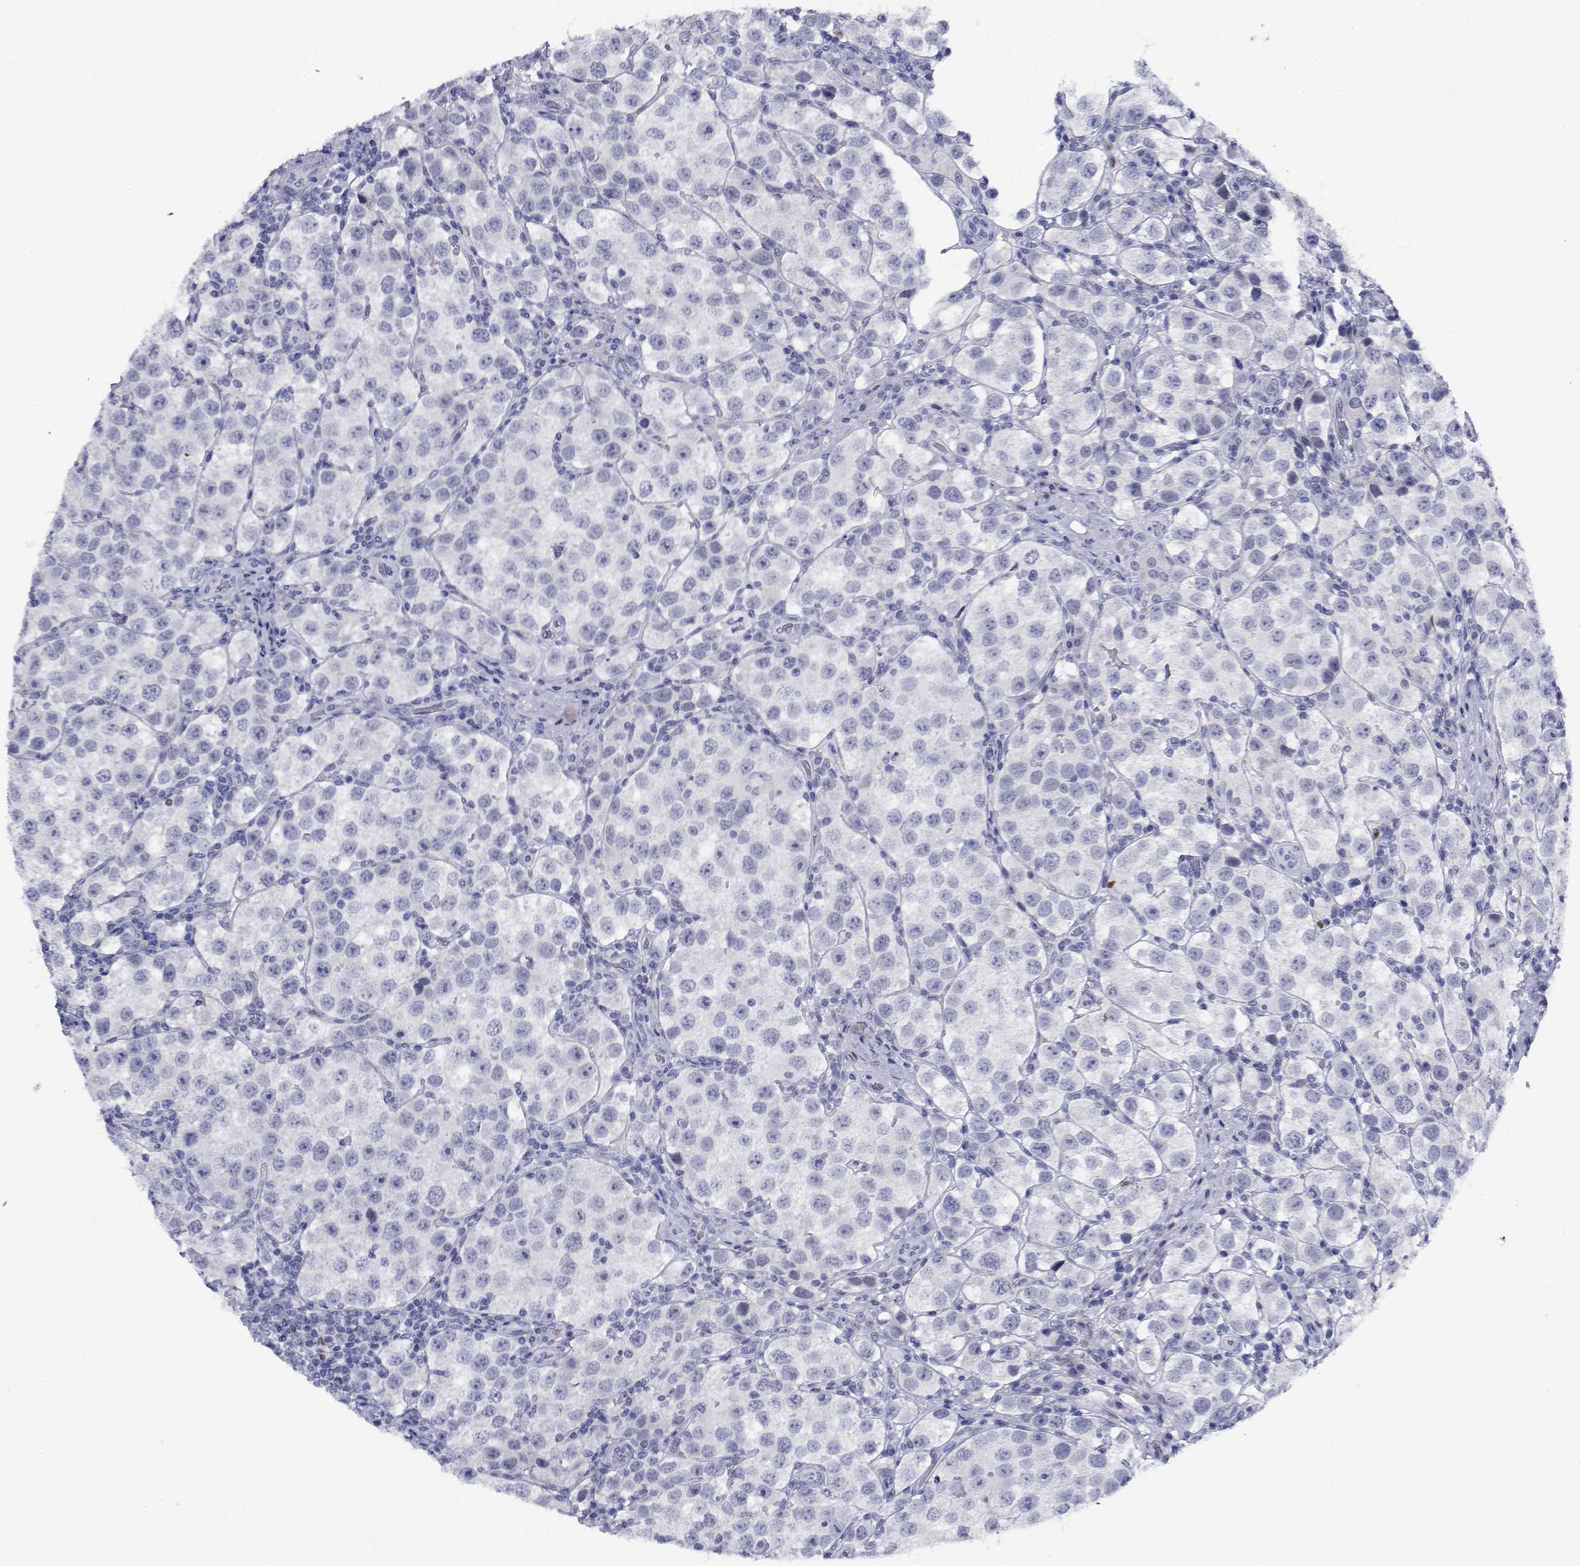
{"staining": {"intensity": "negative", "quantity": "none", "location": "none"}, "tissue": "testis cancer", "cell_type": "Tumor cells", "image_type": "cancer", "snomed": [{"axis": "morphology", "description": "Seminoma, NOS"}, {"axis": "topography", "description": "Testis"}], "caption": "The histopathology image reveals no significant expression in tumor cells of testis cancer.", "gene": "PLXNA4", "patient": {"sex": "male", "age": 37}}